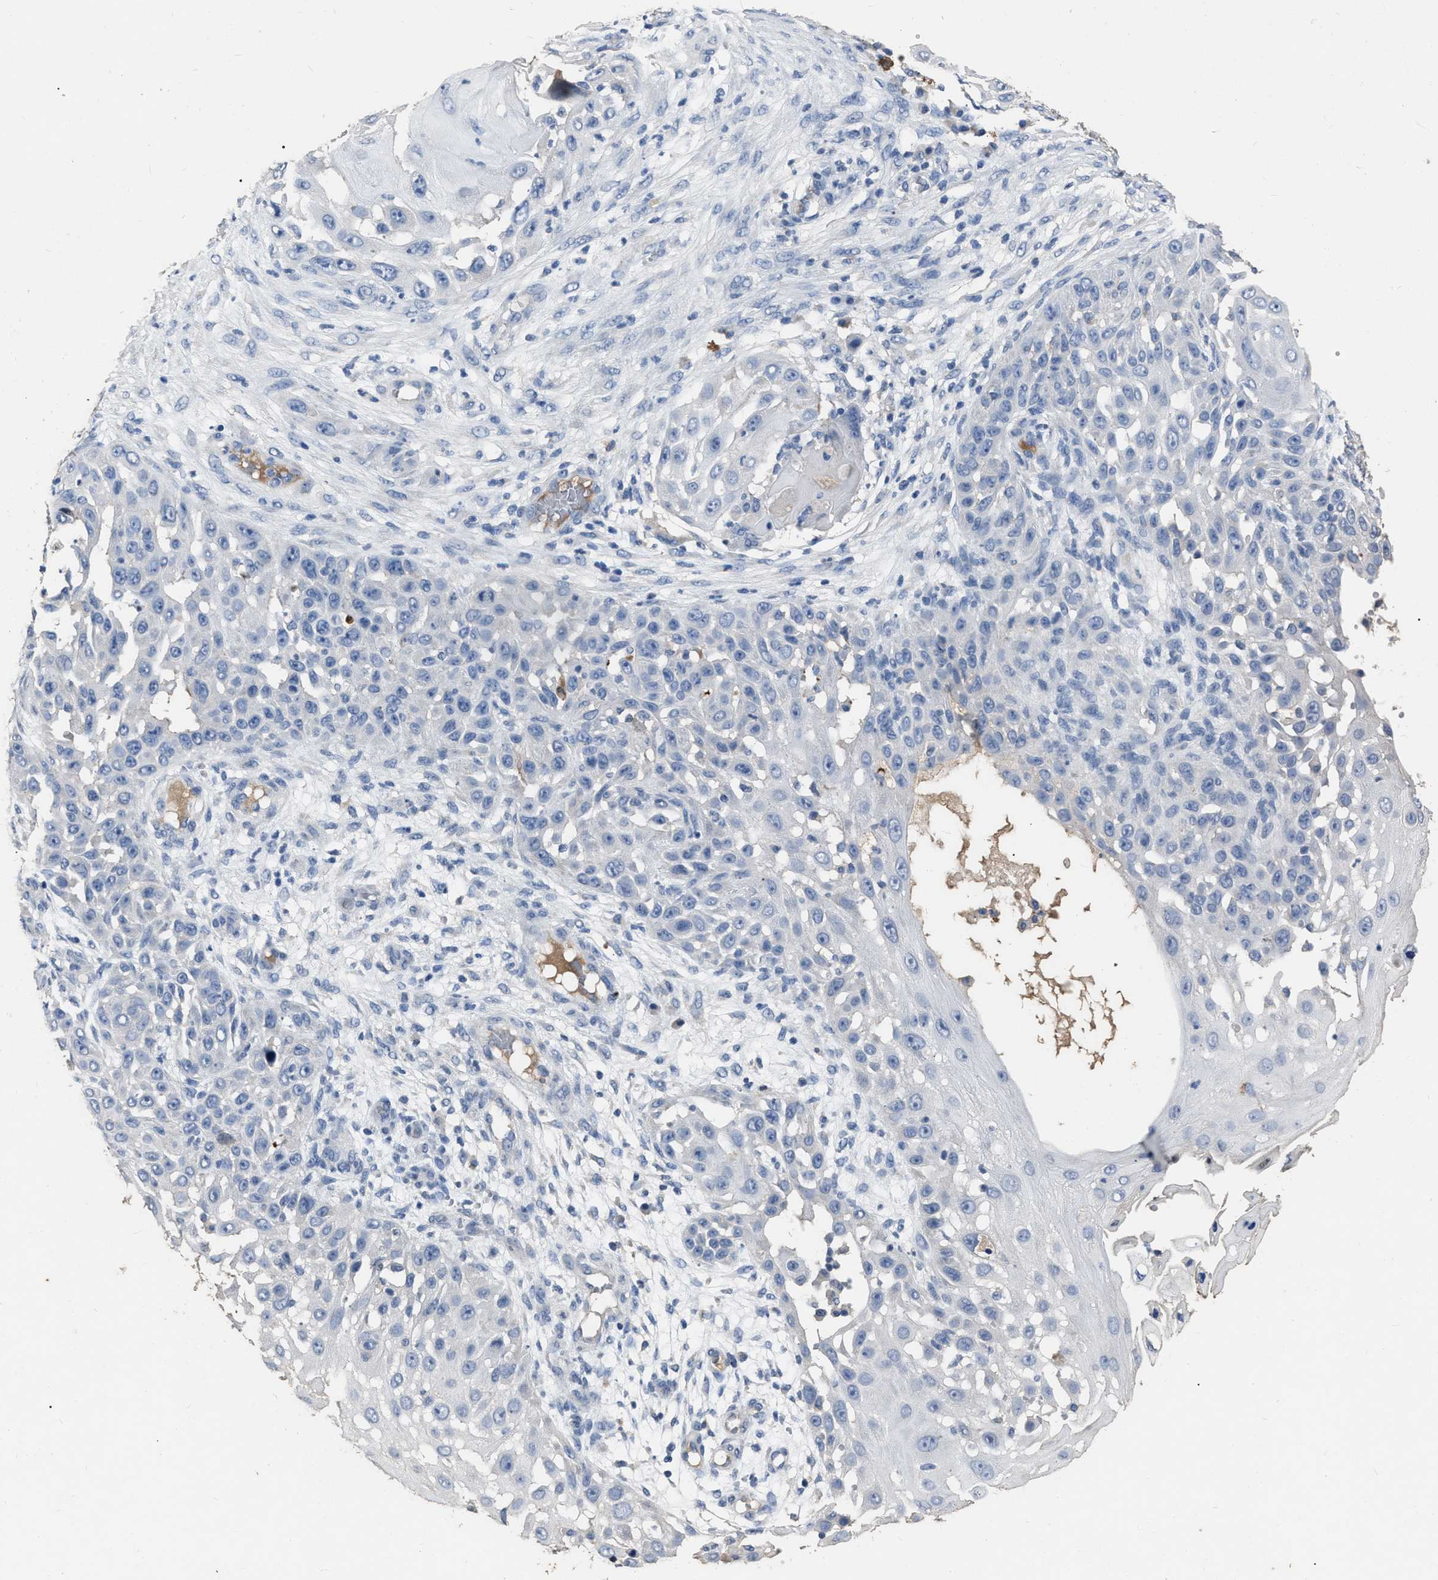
{"staining": {"intensity": "negative", "quantity": "none", "location": "none"}, "tissue": "skin cancer", "cell_type": "Tumor cells", "image_type": "cancer", "snomed": [{"axis": "morphology", "description": "Squamous cell carcinoma, NOS"}, {"axis": "topography", "description": "Skin"}], "caption": "Immunohistochemistry (IHC) photomicrograph of neoplastic tissue: human skin cancer stained with DAB exhibits no significant protein expression in tumor cells.", "gene": "HABP2", "patient": {"sex": "female", "age": 44}}